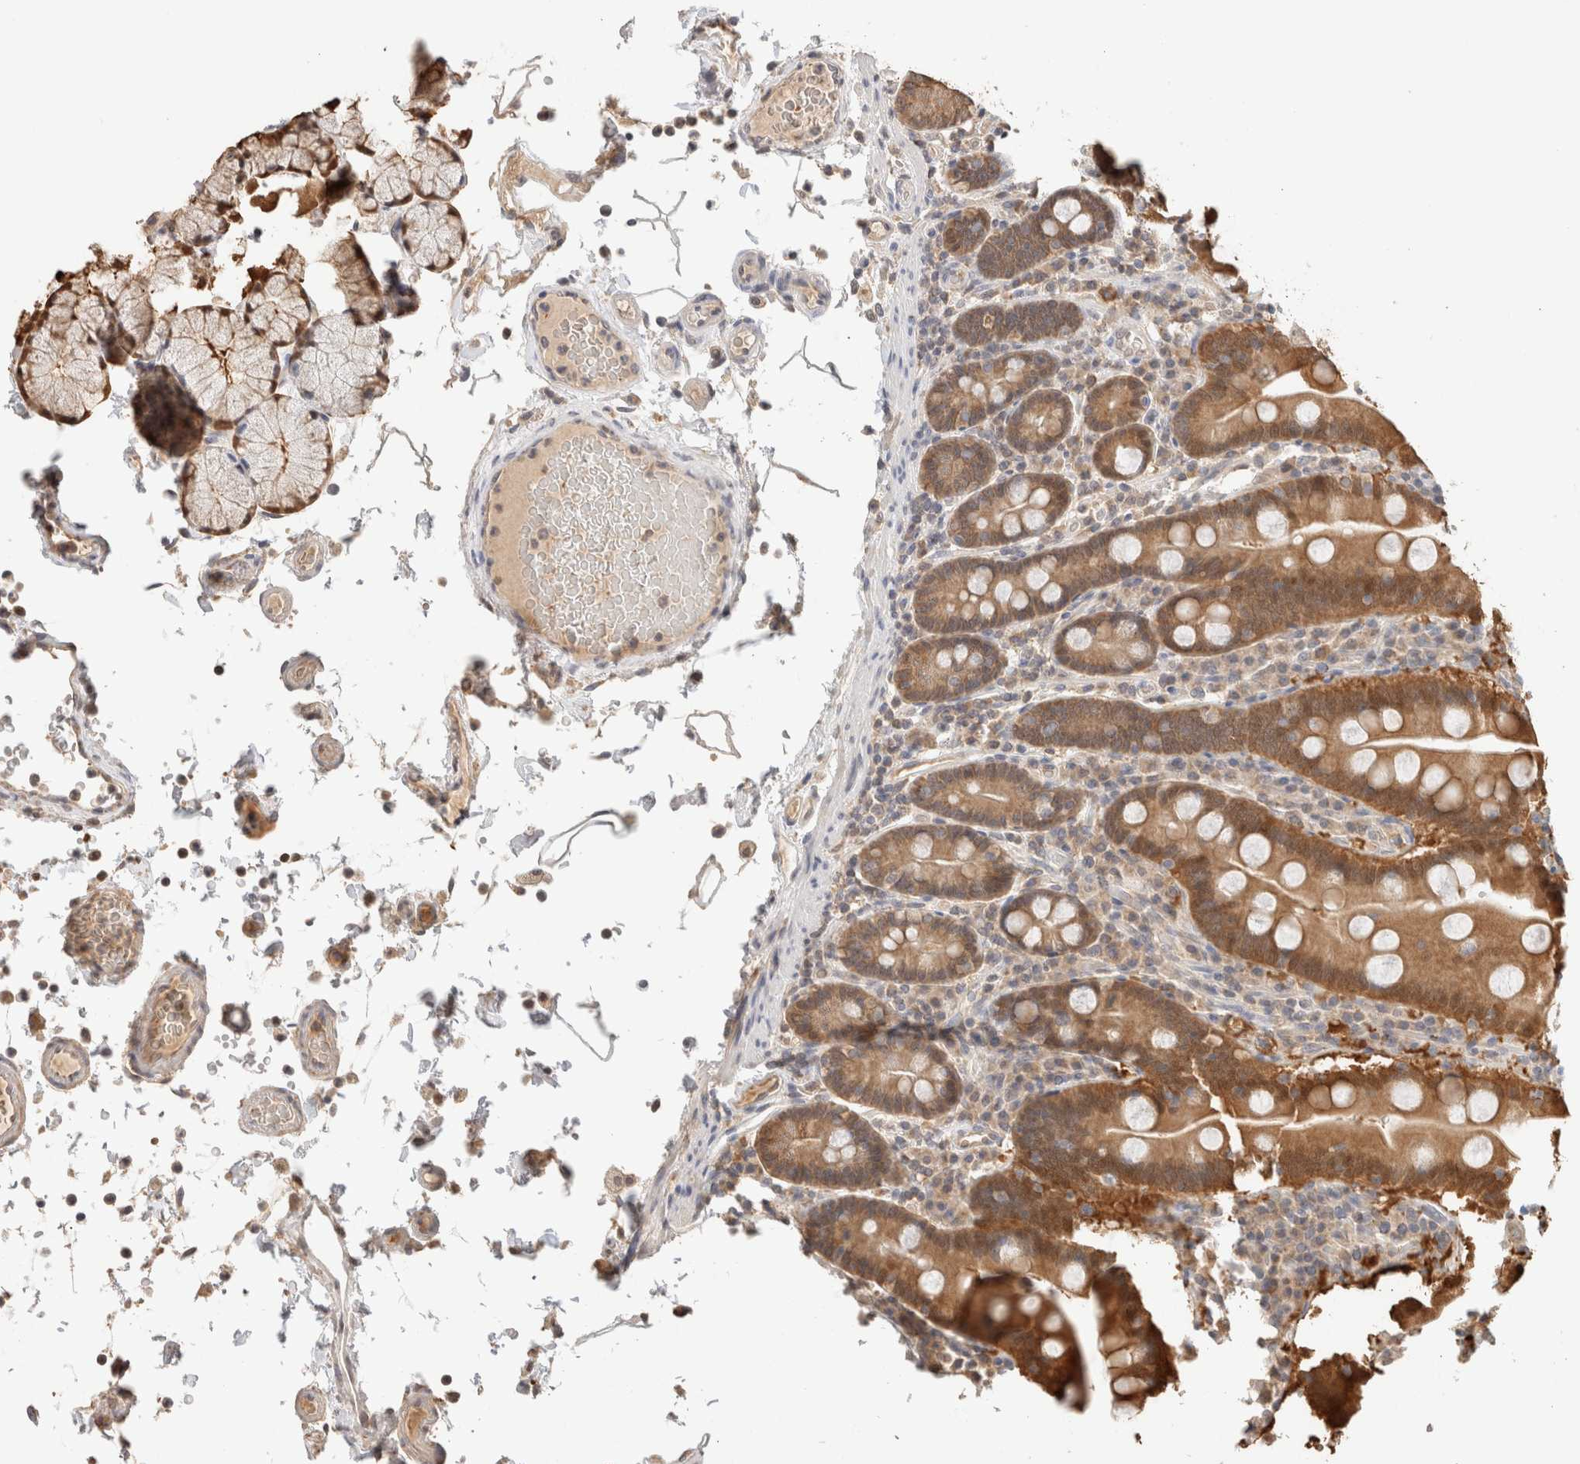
{"staining": {"intensity": "moderate", "quantity": ">75%", "location": "cytoplasmic/membranous,nuclear"}, "tissue": "duodenum", "cell_type": "Glandular cells", "image_type": "normal", "snomed": [{"axis": "morphology", "description": "Normal tissue, NOS"}, {"axis": "topography", "description": "Small intestine, NOS"}], "caption": "Protein expression analysis of unremarkable human duodenum reveals moderate cytoplasmic/membranous,nuclear expression in approximately >75% of glandular cells. (Stains: DAB (3,3'-diaminobenzidine) in brown, nuclei in blue, Microscopy: brightfield microscopy at high magnification).", "gene": "CA13", "patient": {"sex": "female", "age": 71}}